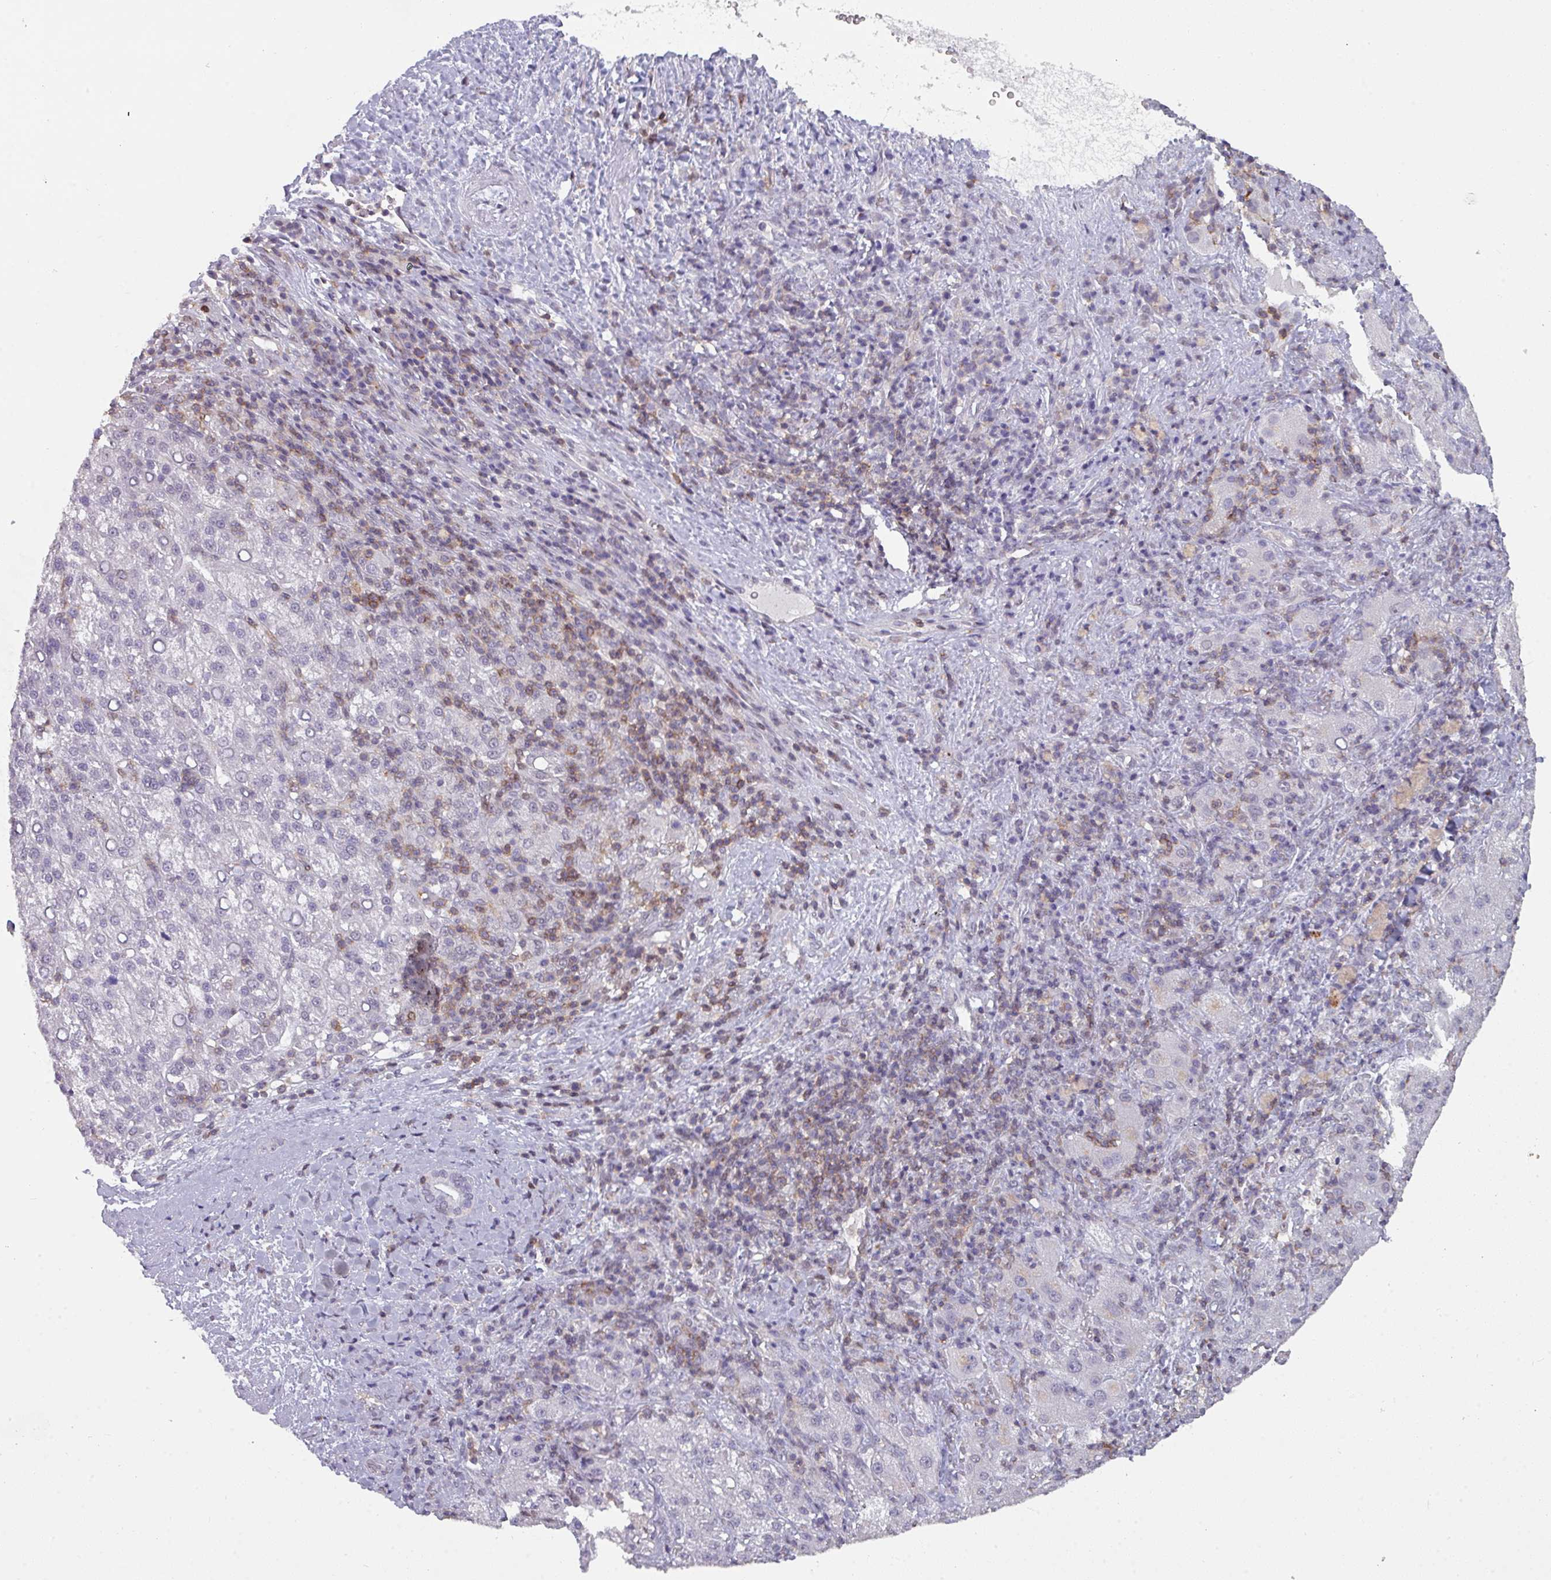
{"staining": {"intensity": "negative", "quantity": "none", "location": "none"}, "tissue": "liver cancer", "cell_type": "Tumor cells", "image_type": "cancer", "snomed": [{"axis": "morphology", "description": "Carcinoma, Hepatocellular, NOS"}, {"axis": "topography", "description": "Liver"}], "caption": "A histopathology image of hepatocellular carcinoma (liver) stained for a protein reveals no brown staining in tumor cells.", "gene": "RASAL3", "patient": {"sex": "female", "age": 58}}